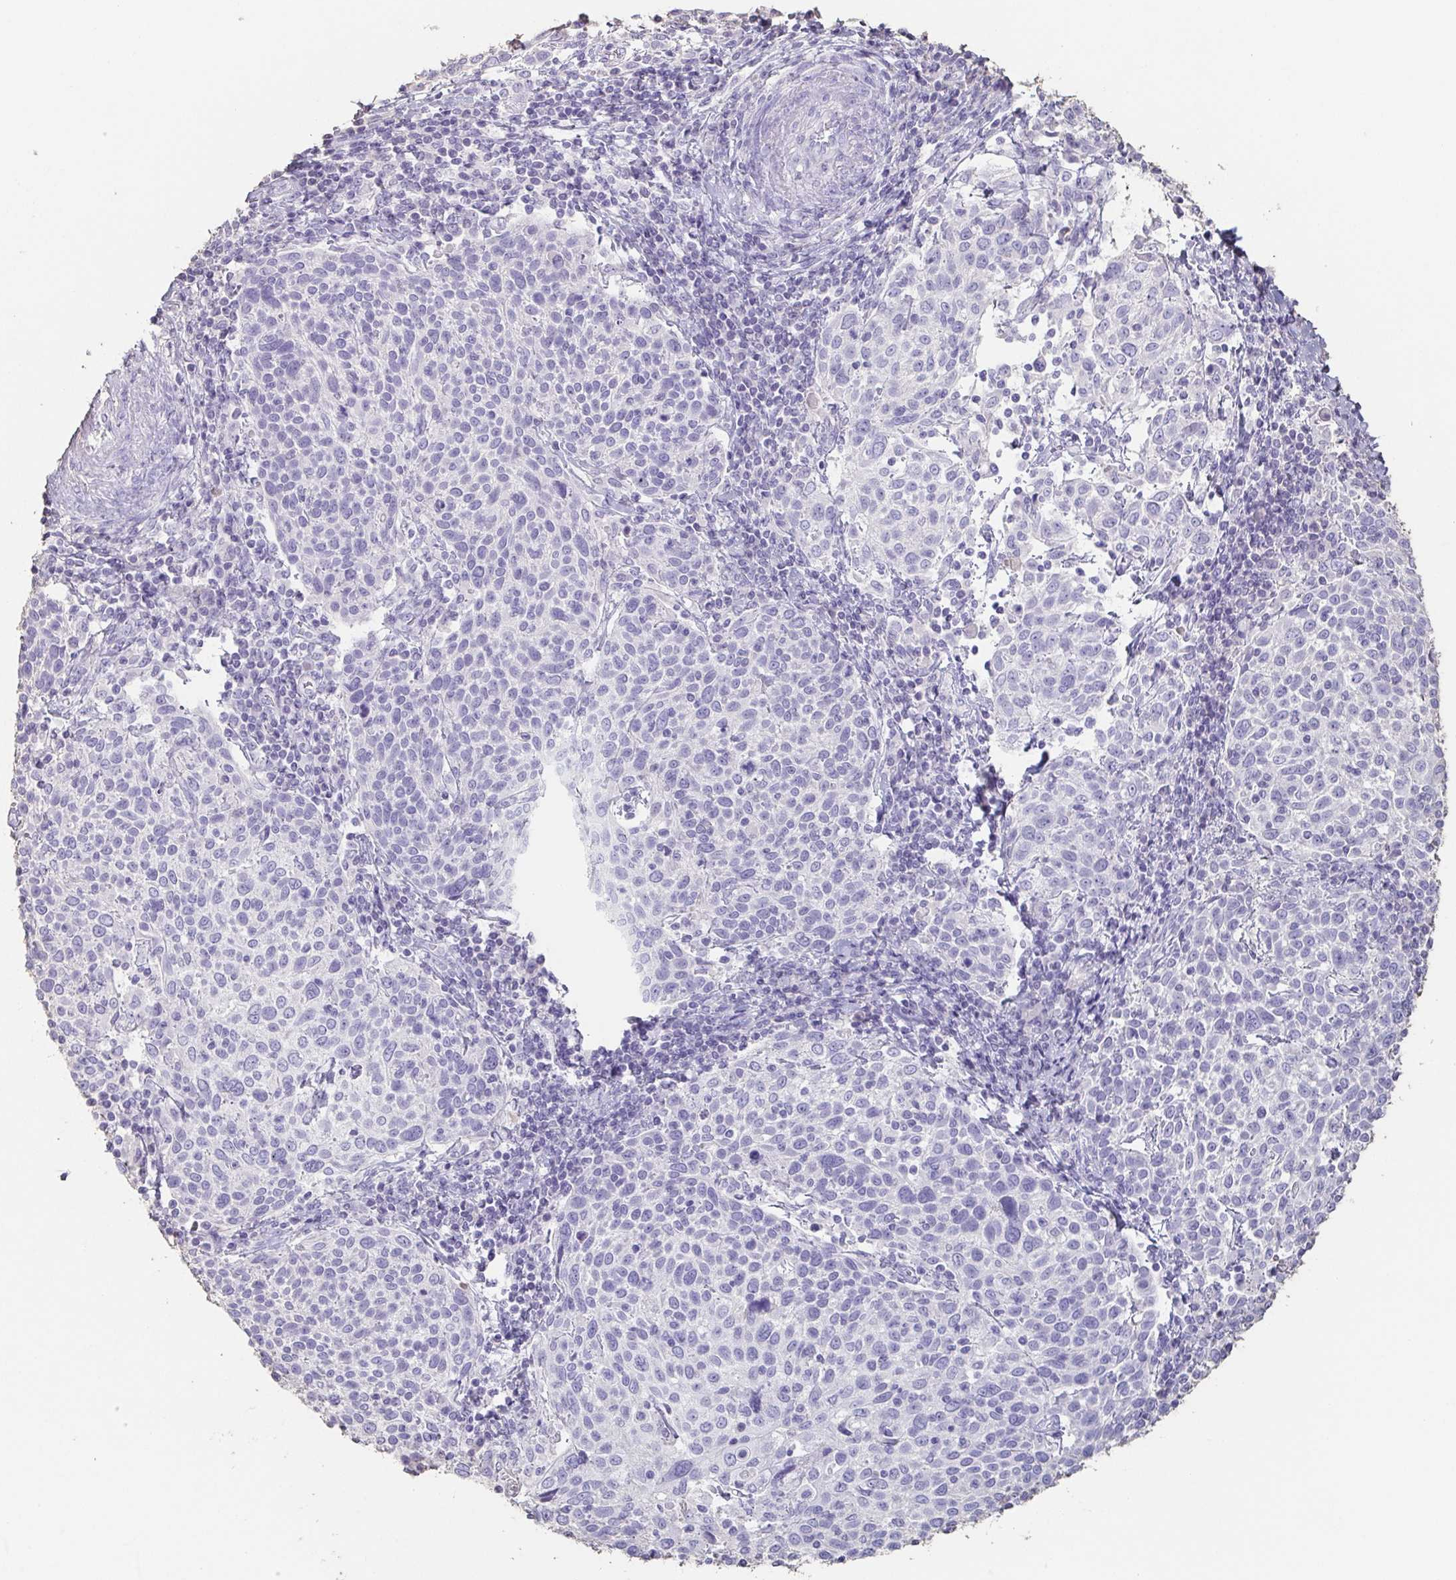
{"staining": {"intensity": "negative", "quantity": "none", "location": "none"}, "tissue": "cervical cancer", "cell_type": "Tumor cells", "image_type": "cancer", "snomed": [{"axis": "morphology", "description": "Squamous cell carcinoma, NOS"}, {"axis": "topography", "description": "Cervix"}], "caption": "The micrograph reveals no staining of tumor cells in cervical cancer (squamous cell carcinoma). (DAB (3,3'-diaminobenzidine) IHC, high magnification).", "gene": "BPIFA2", "patient": {"sex": "female", "age": 61}}